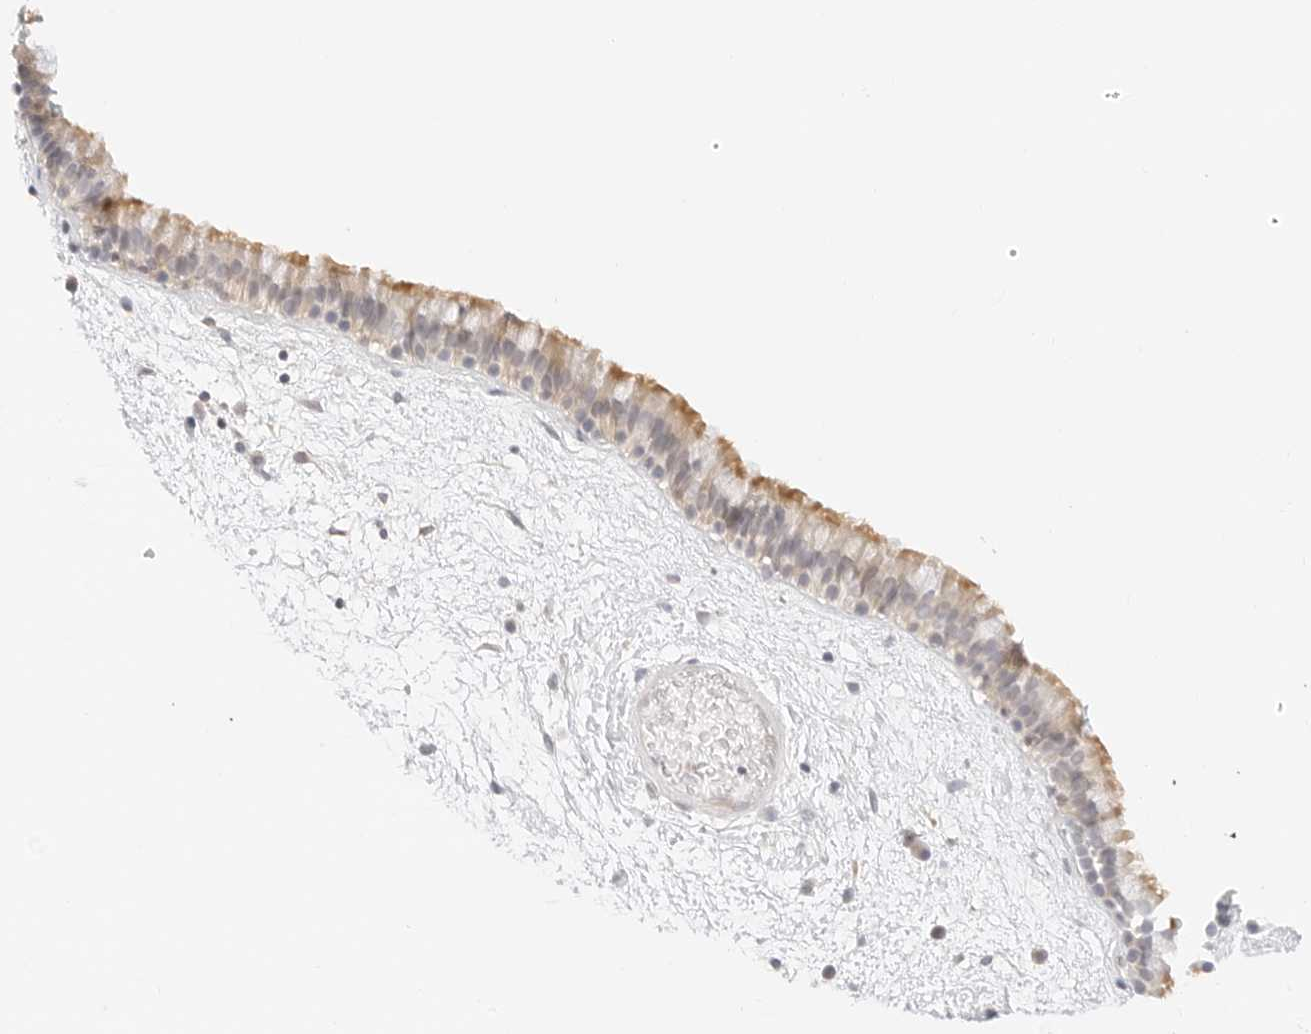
{"staining": {"intensity": "moderate", "quantity": "<25%", "location": "cytoplasmic/membranous"}, "tissue": "nasopharynx", "cell_type": "Respiratory epithelial cells", "image_type": "normal", "snomed": [{"axis": "morphology", "description": "Normal tissue, NOS"}, {"axis": "morphology", "description": "Inflammation, NOS"}, {"axis": "topography", "description": "Nasopharynx"}], "caption": "Immunohistochemistry of normal nasopharynx shows low levels of moderate cytoplasmic/membranous expression in approximately <25% of respiratory epithelial cells.", "gene": "GNAS", "patient": {"sex": "male", "age": 48}}